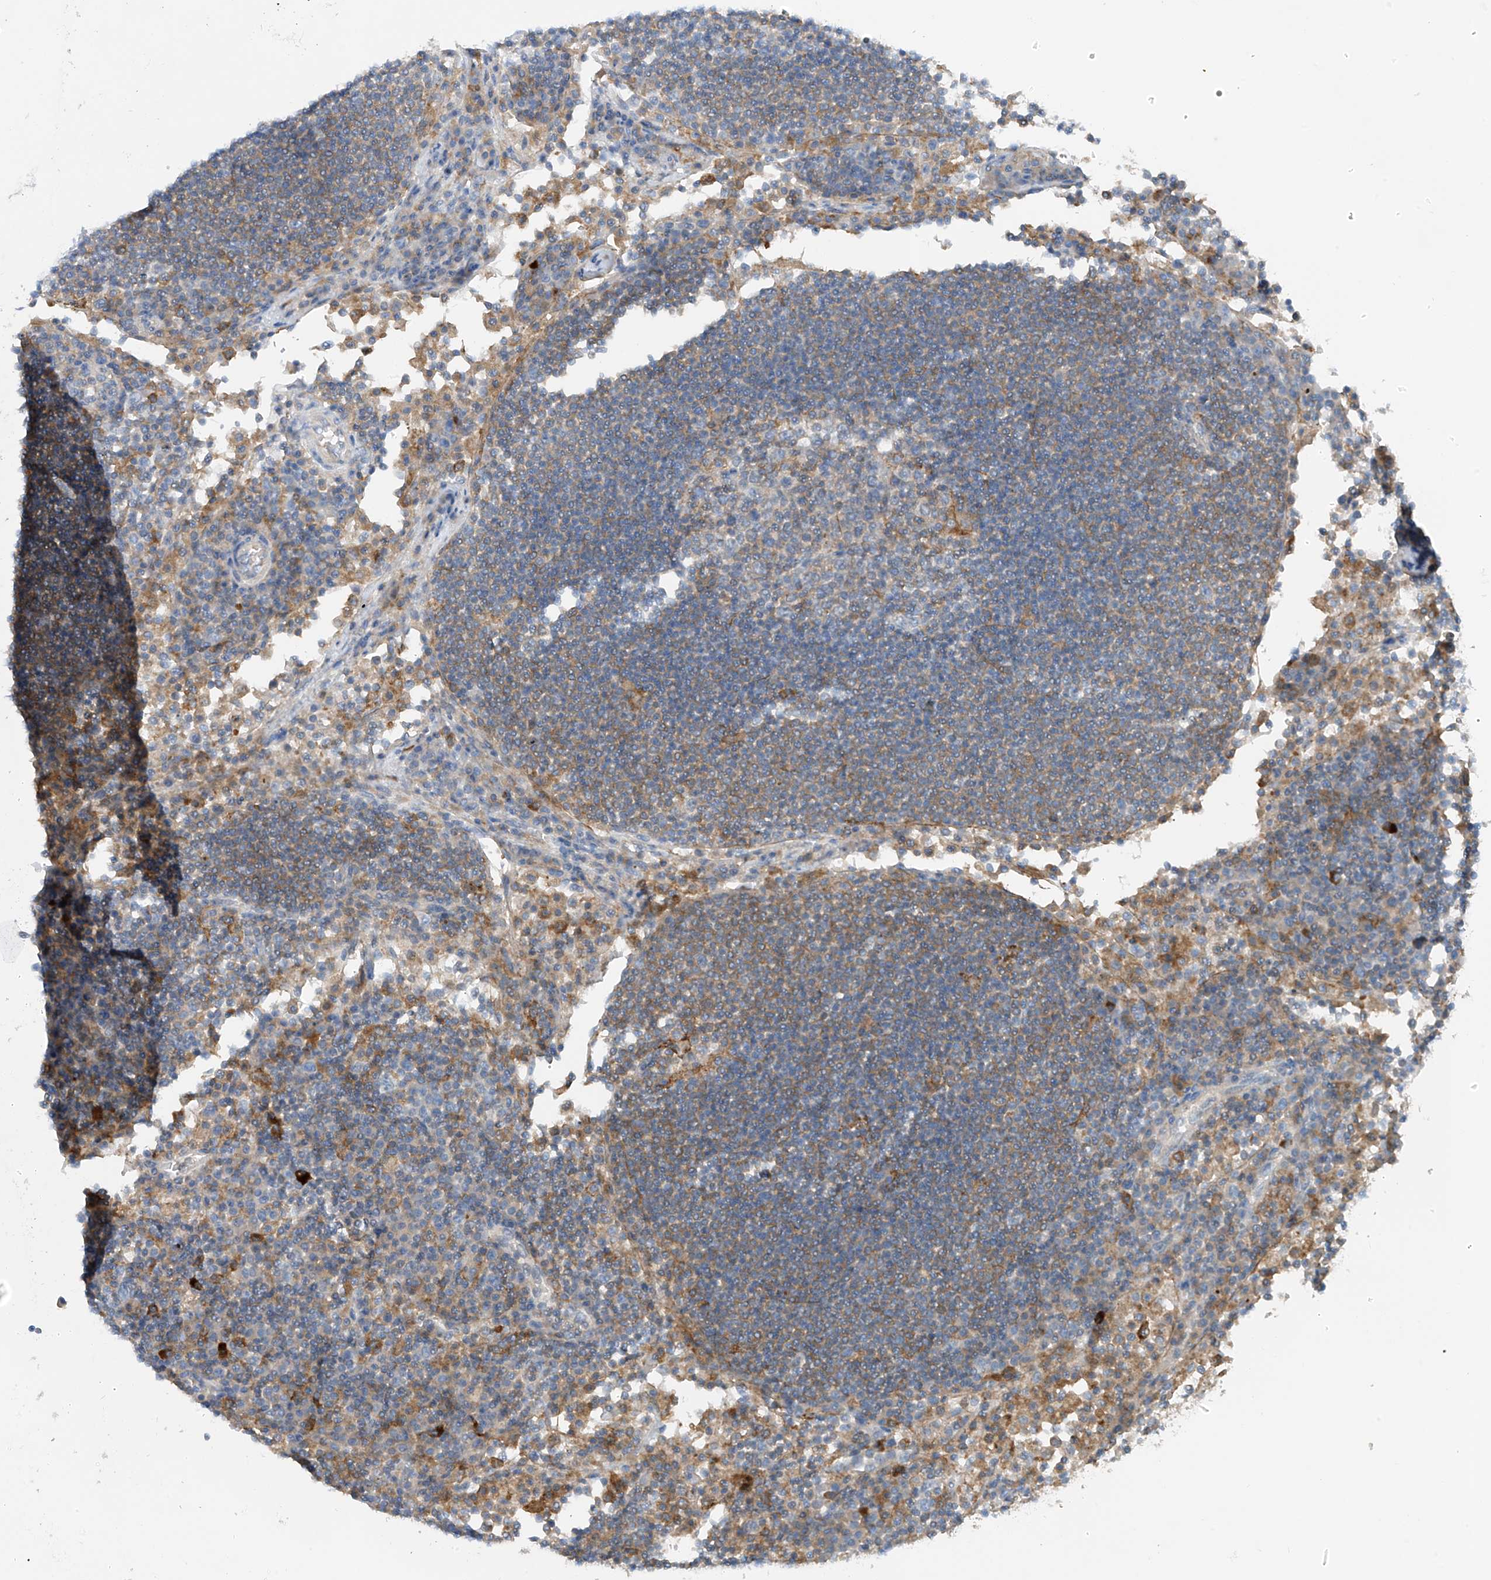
{"staining": {"intensity": "negative", "quantity": "none", "location": "none"}, "tissue": "lymph node", "cell_type": "Germinal center cells", "image_type": "normal", "snomed": [{"axis": "morphology", "description": "Normal tissue, NOS"}, {"axis": "topography", "description": "Lymph node"}], "caption": "DAB immunohistochemical staining of benign human lymph node reveals no significant expression in germinal center cells.", "gene": "NALCN", "patient": {"sex": "female", "age": 53}}